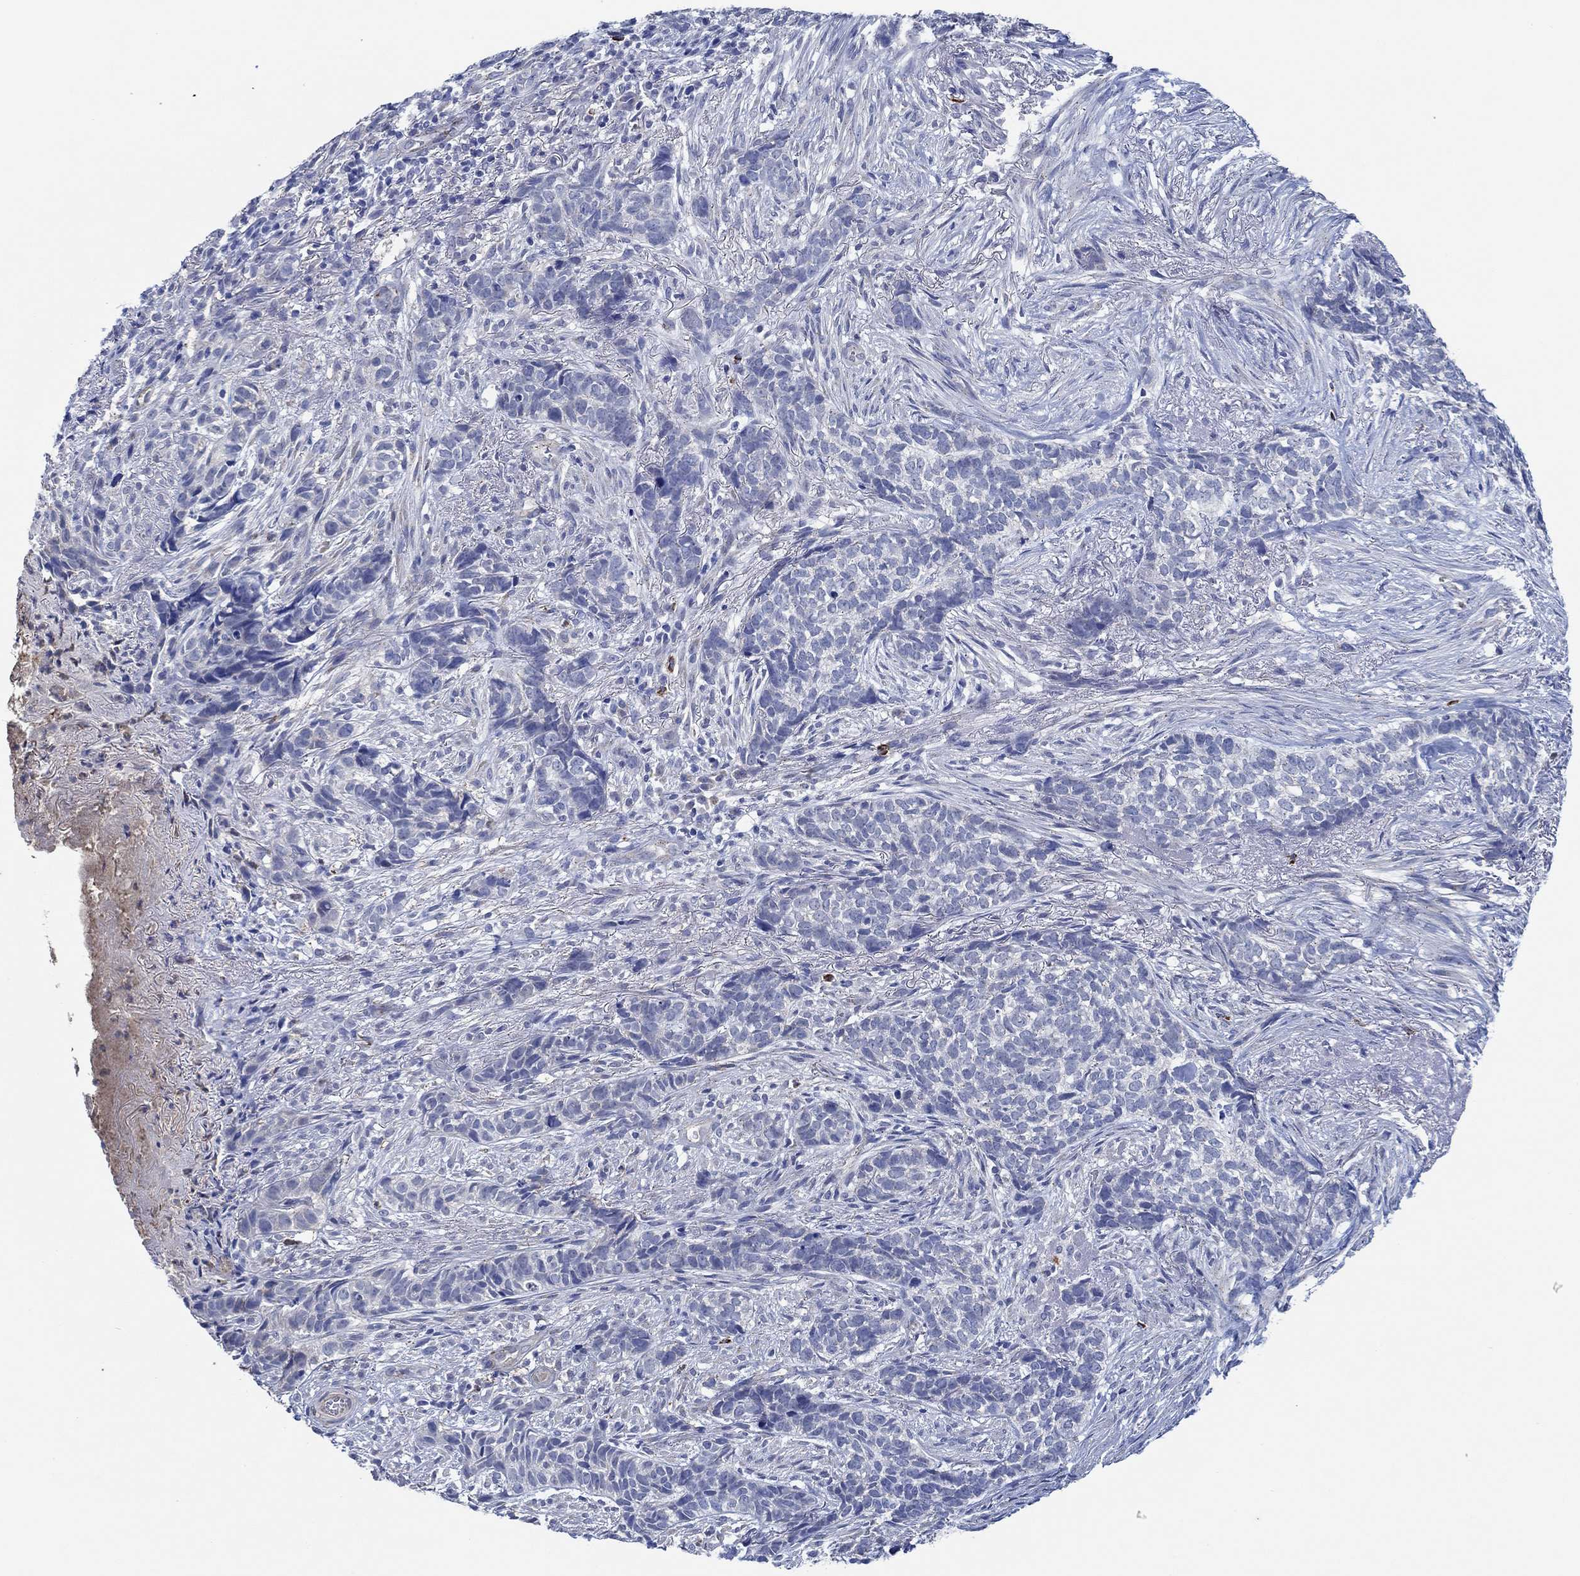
{"staining": {"intensity": "negative", "quantity": "none", "location": "none"}, "tissue": "skin cancer", "cell_type": "Tumor cells", "image_type": "cancer", "snomed": [{"axis": "morphology", "description": "Basal cell carcinoma"}, {"axis": "topography", "description": "Skin"}], "caption": "Histopathology image shows no protein staining in tumor cells of skin cancer tissue. The staining was performed using DAB (3,3'-diaminobenzidine) to visualize the protein expression in brown, while the nuclei were stained in blue with hematoxylin (Magnification: 20x).", "gene": "CPM", "patient": {"sex": "female", "age": 69}}